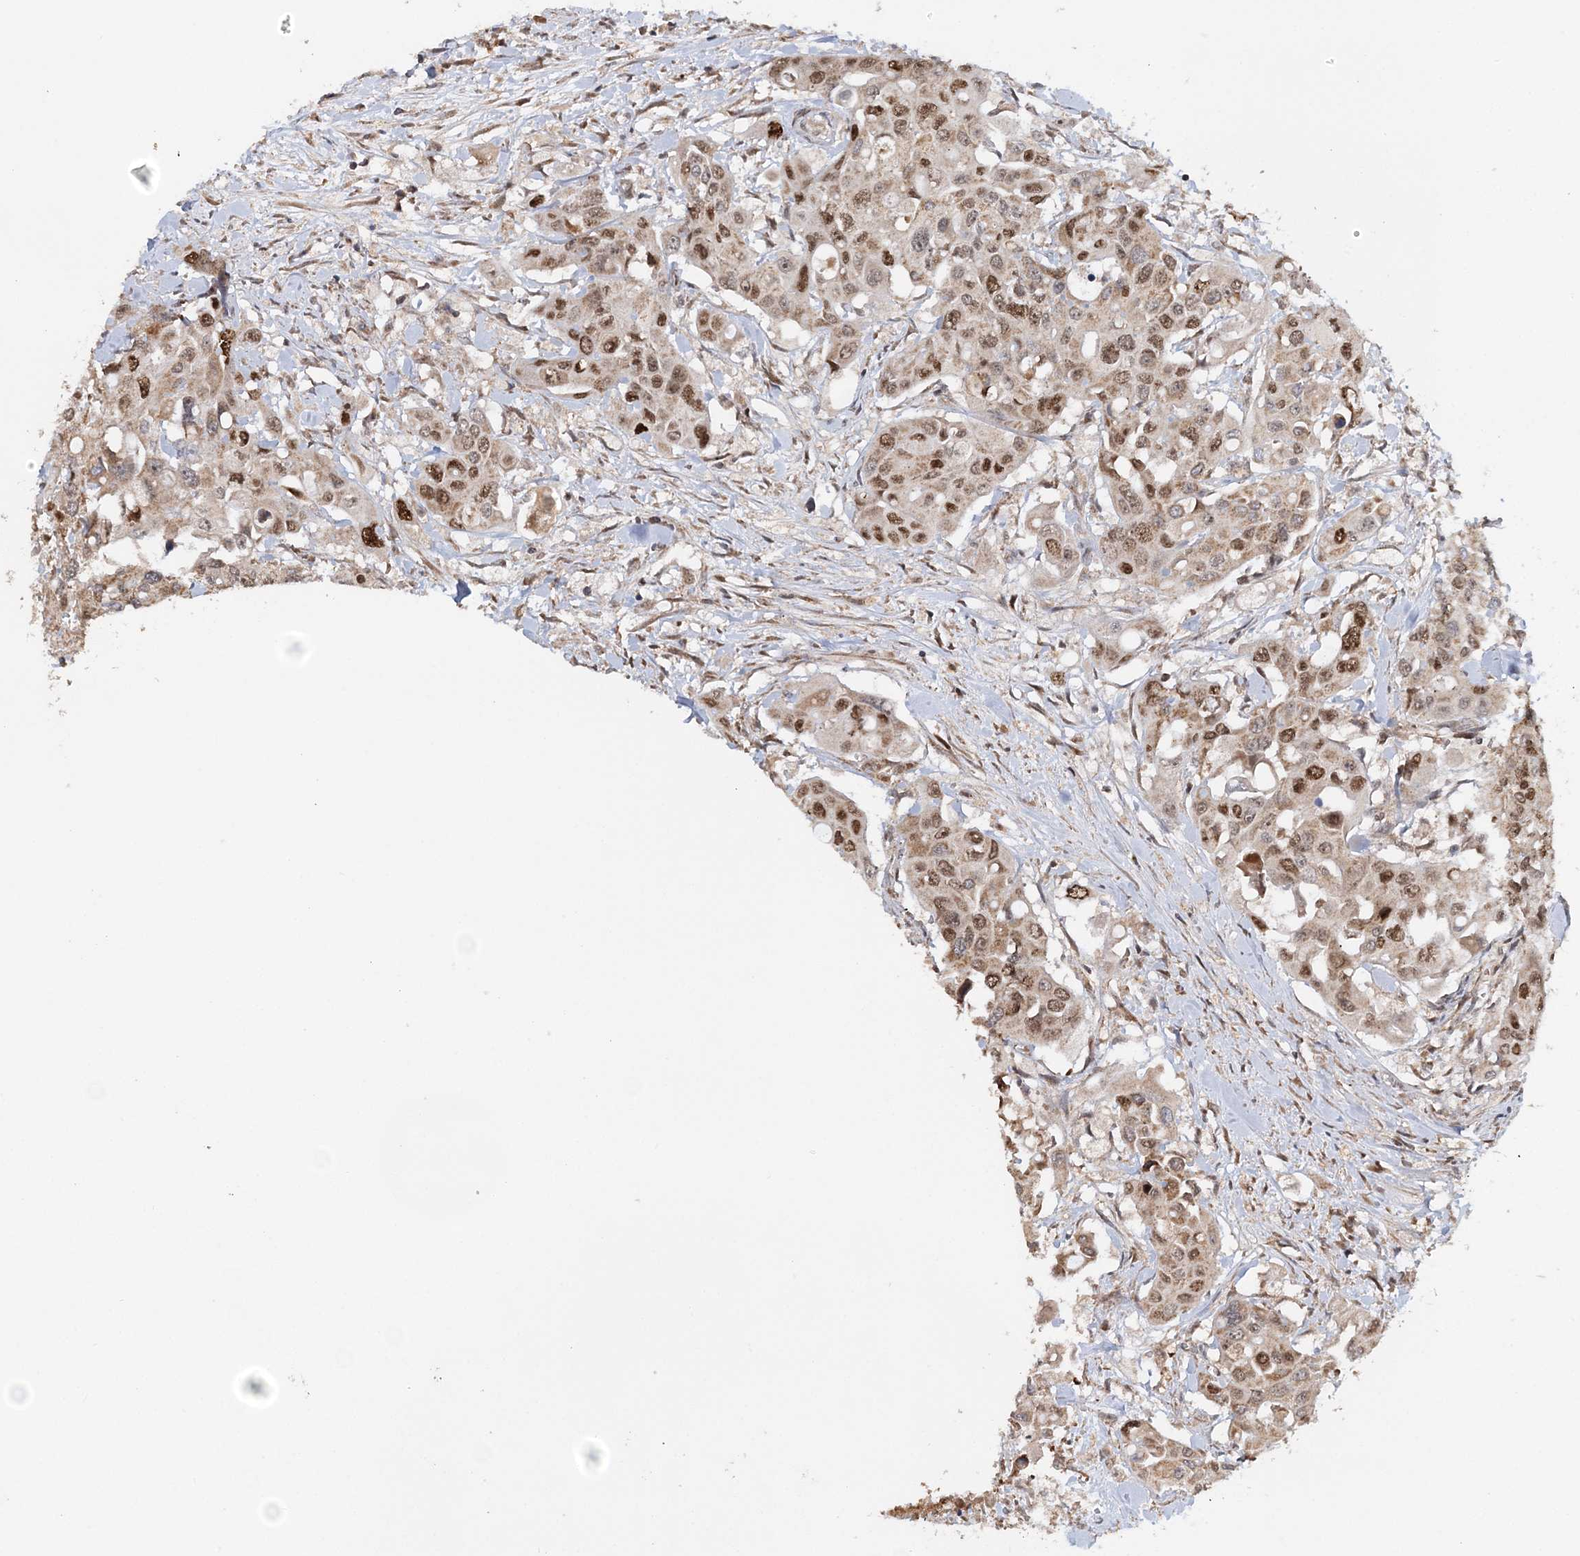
{"staining": {"intensity": "moderate", "quantity": ">75%", "location": "nuclear"}, "tissue": "colorectal cancer", "cell_type": "Tumor cells", "image_type": "cancer", "snomed": [{"axis": "morphology", "description": "Adenocarcinoma, NOS"}, {"axis": "topography", "description": "Colon"}], "caption": "Colorectal cancer (adenocarcinoma) was stained to show a protein in brown. There is medium levels of moderate nuclear positivity in about >75% of tumor cells.", "gene": "KIF4A", "patient": {"sex": "male", "age": 77}}